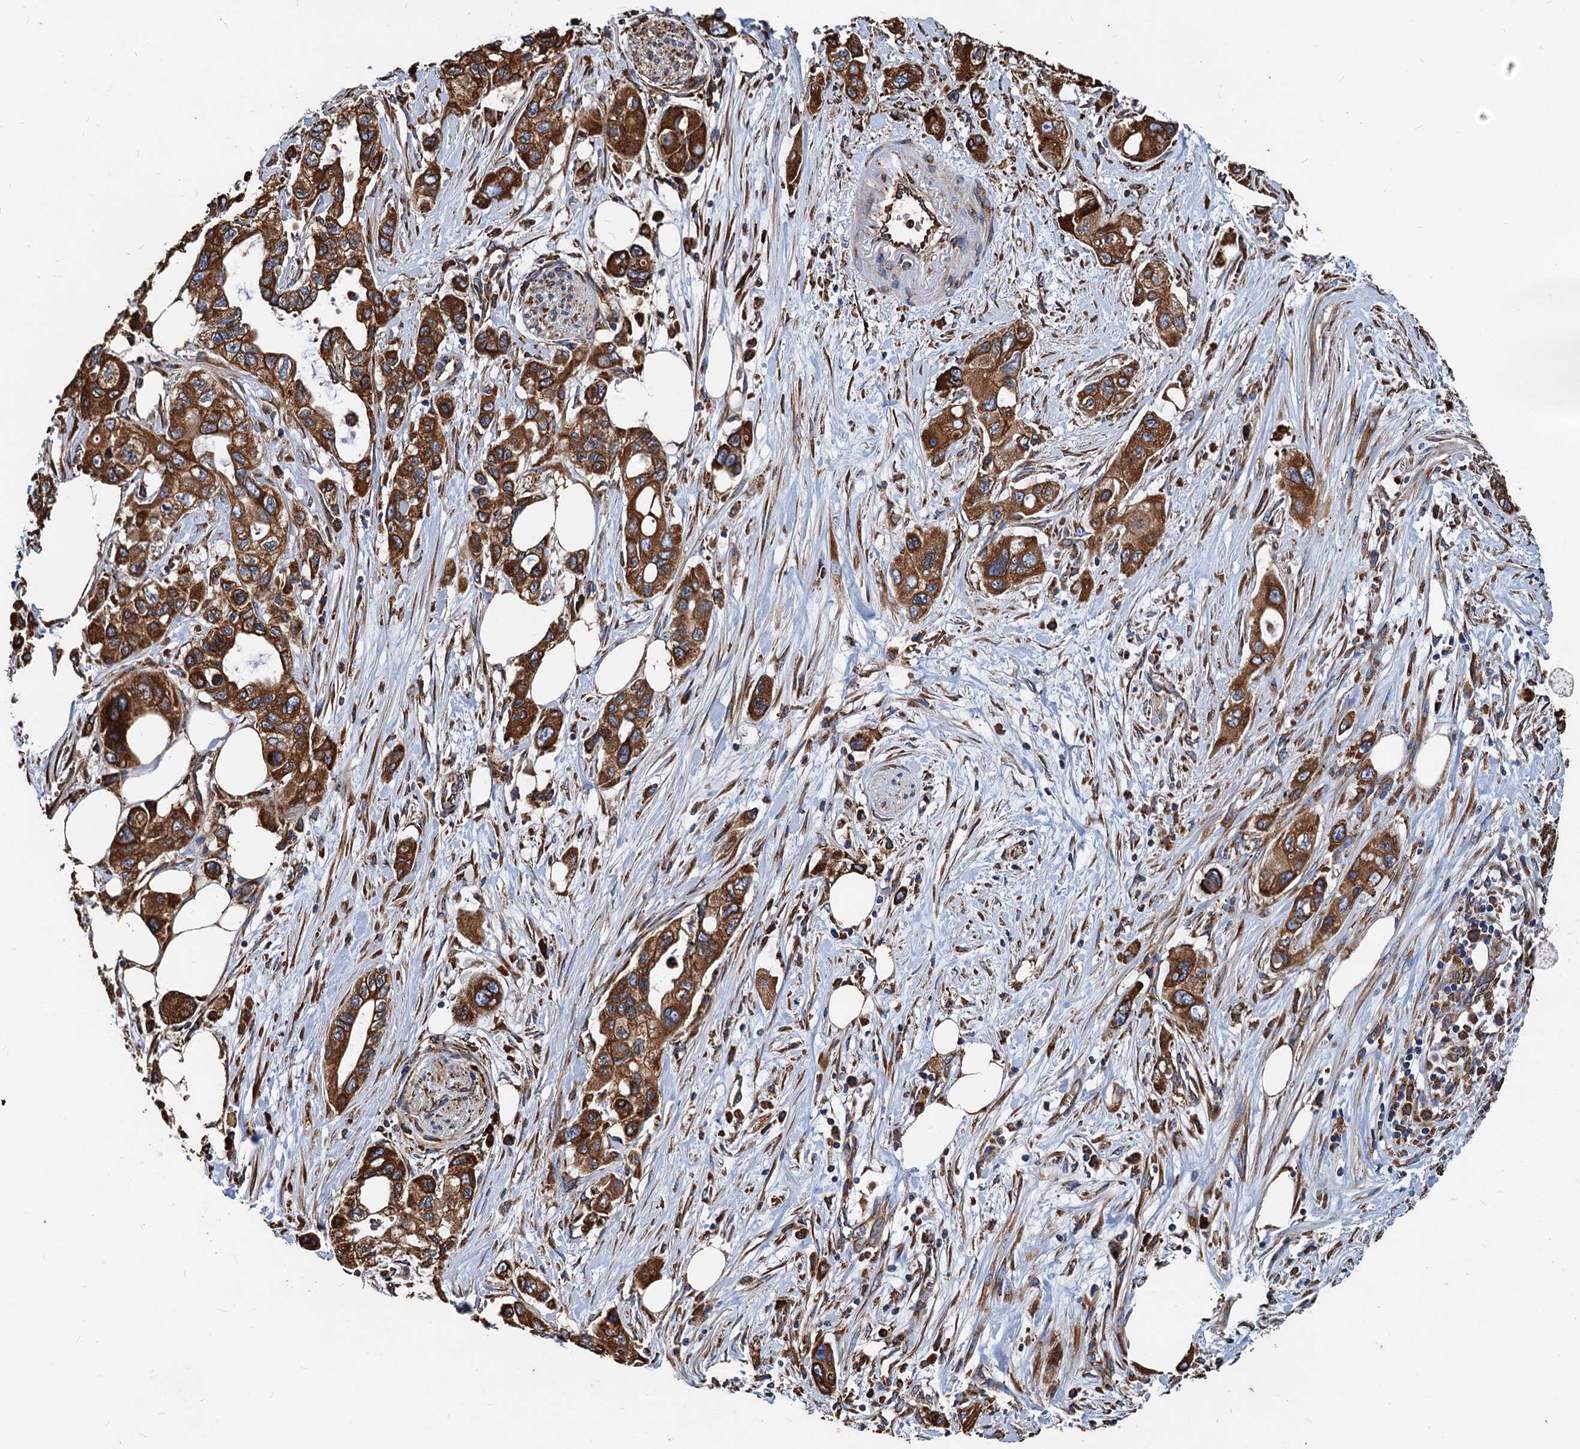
{"staining": {"intensity": "strong", "quantity": ">75%", "location": "cytoplasmic/membranous"}, "tissue": "pancreatic cancer", "cell_type": "Tumor cells", "image_type": "cancer", "snomed": [{"axis": "morphology", "description": "Adenocarcinoma, NOS"}, {"axis": "topography", "description": "Pancreas"}], "caption": "There is high levels of strong cytoplasmic/membranous expression in tumor cells of adenocarcinoma (pancreatic), as demonstrated by immunohistochemical staining (brown color).", "gene": "HSPA5", "patient": {"sex": "male", "age": 75}}